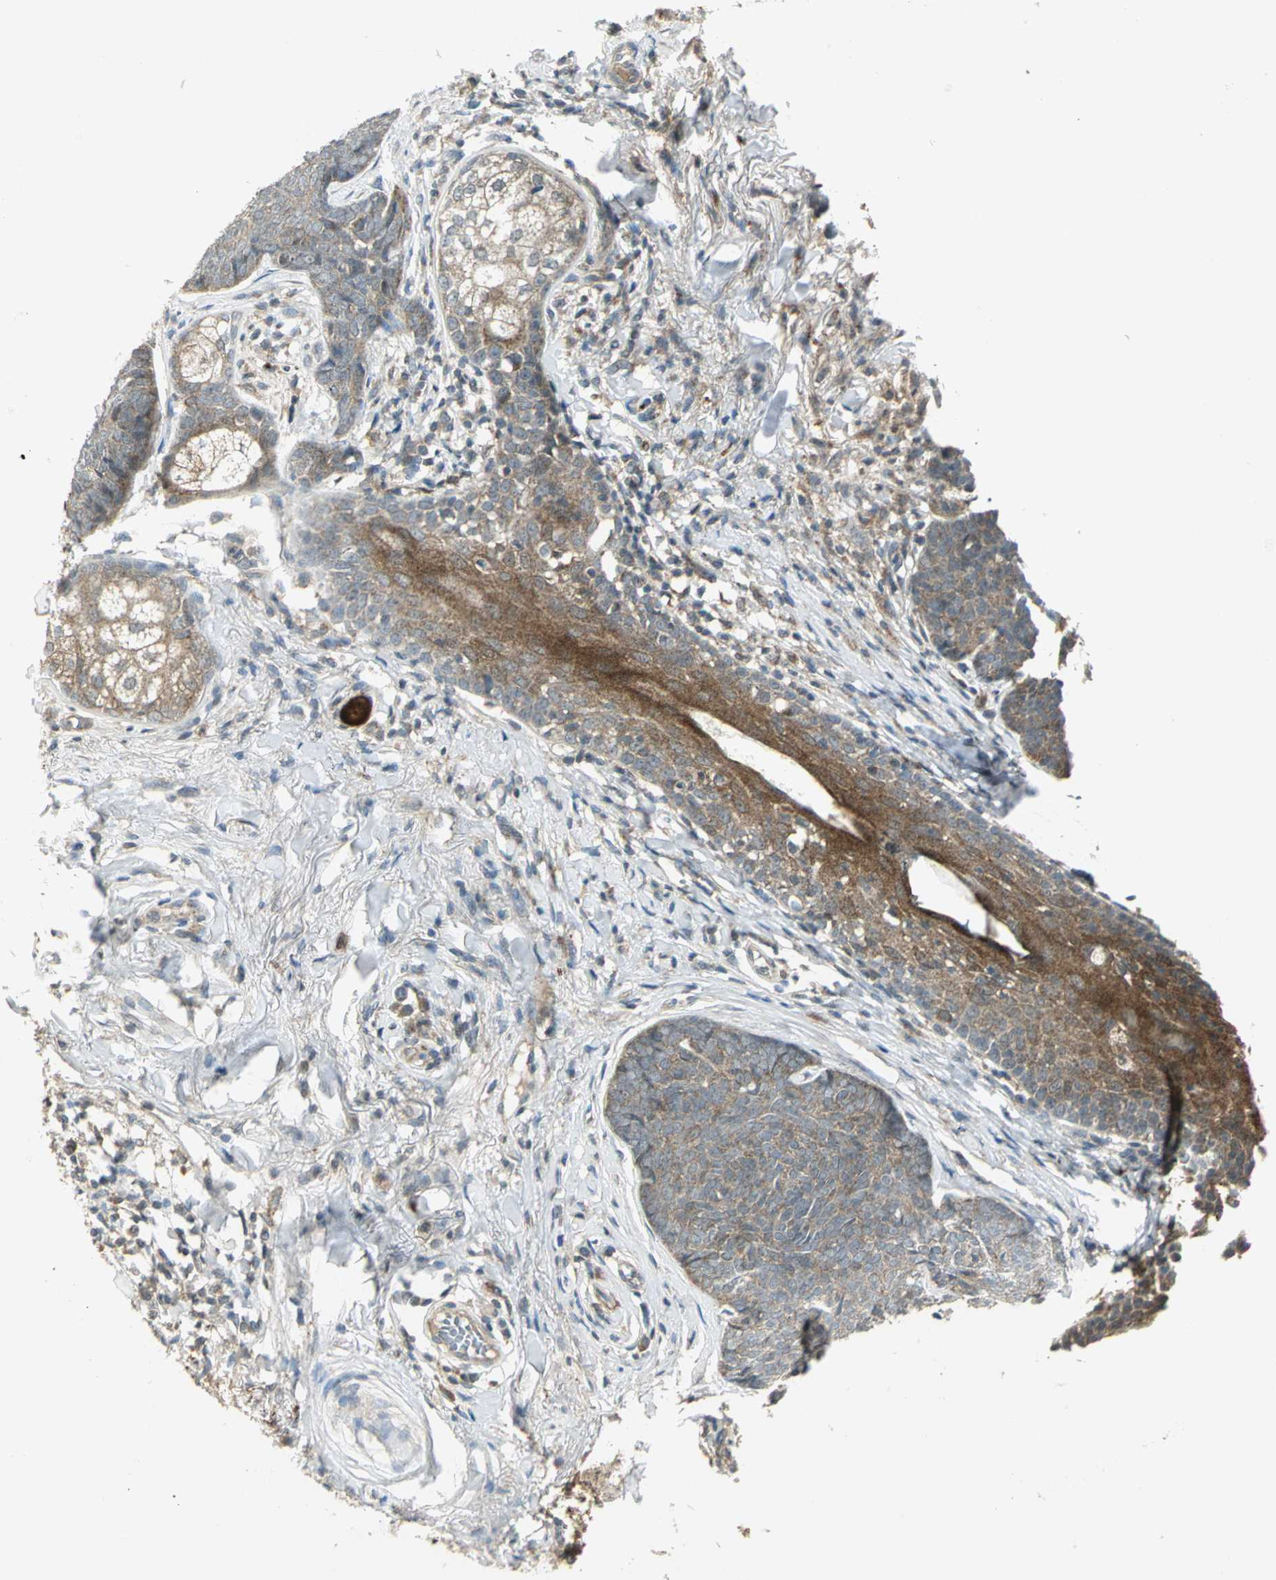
{"staining": {"intensity": "moderate", "quantity": ">75%", "location": "cytoplasmic/membranous"}, "tissue": "skin cancer", "cell_type": "Tumor cells", "image_type": "cancer", "snomed": [{"axis": "morphology", "description": "Normal tissue, NOS"}, {"axis": "morphology", "description": "Basal cell carcinoma"}, {"axis": "topography", "description": "Skin"}], "caption": "Basal cell carcinoma (skin) stained for a protein demonstrates moderate cytoplasmic/membranous positivity in tumor cells.", "gene": "MAPK8IP3", "patient": {"sex": "female", "age": 69}}